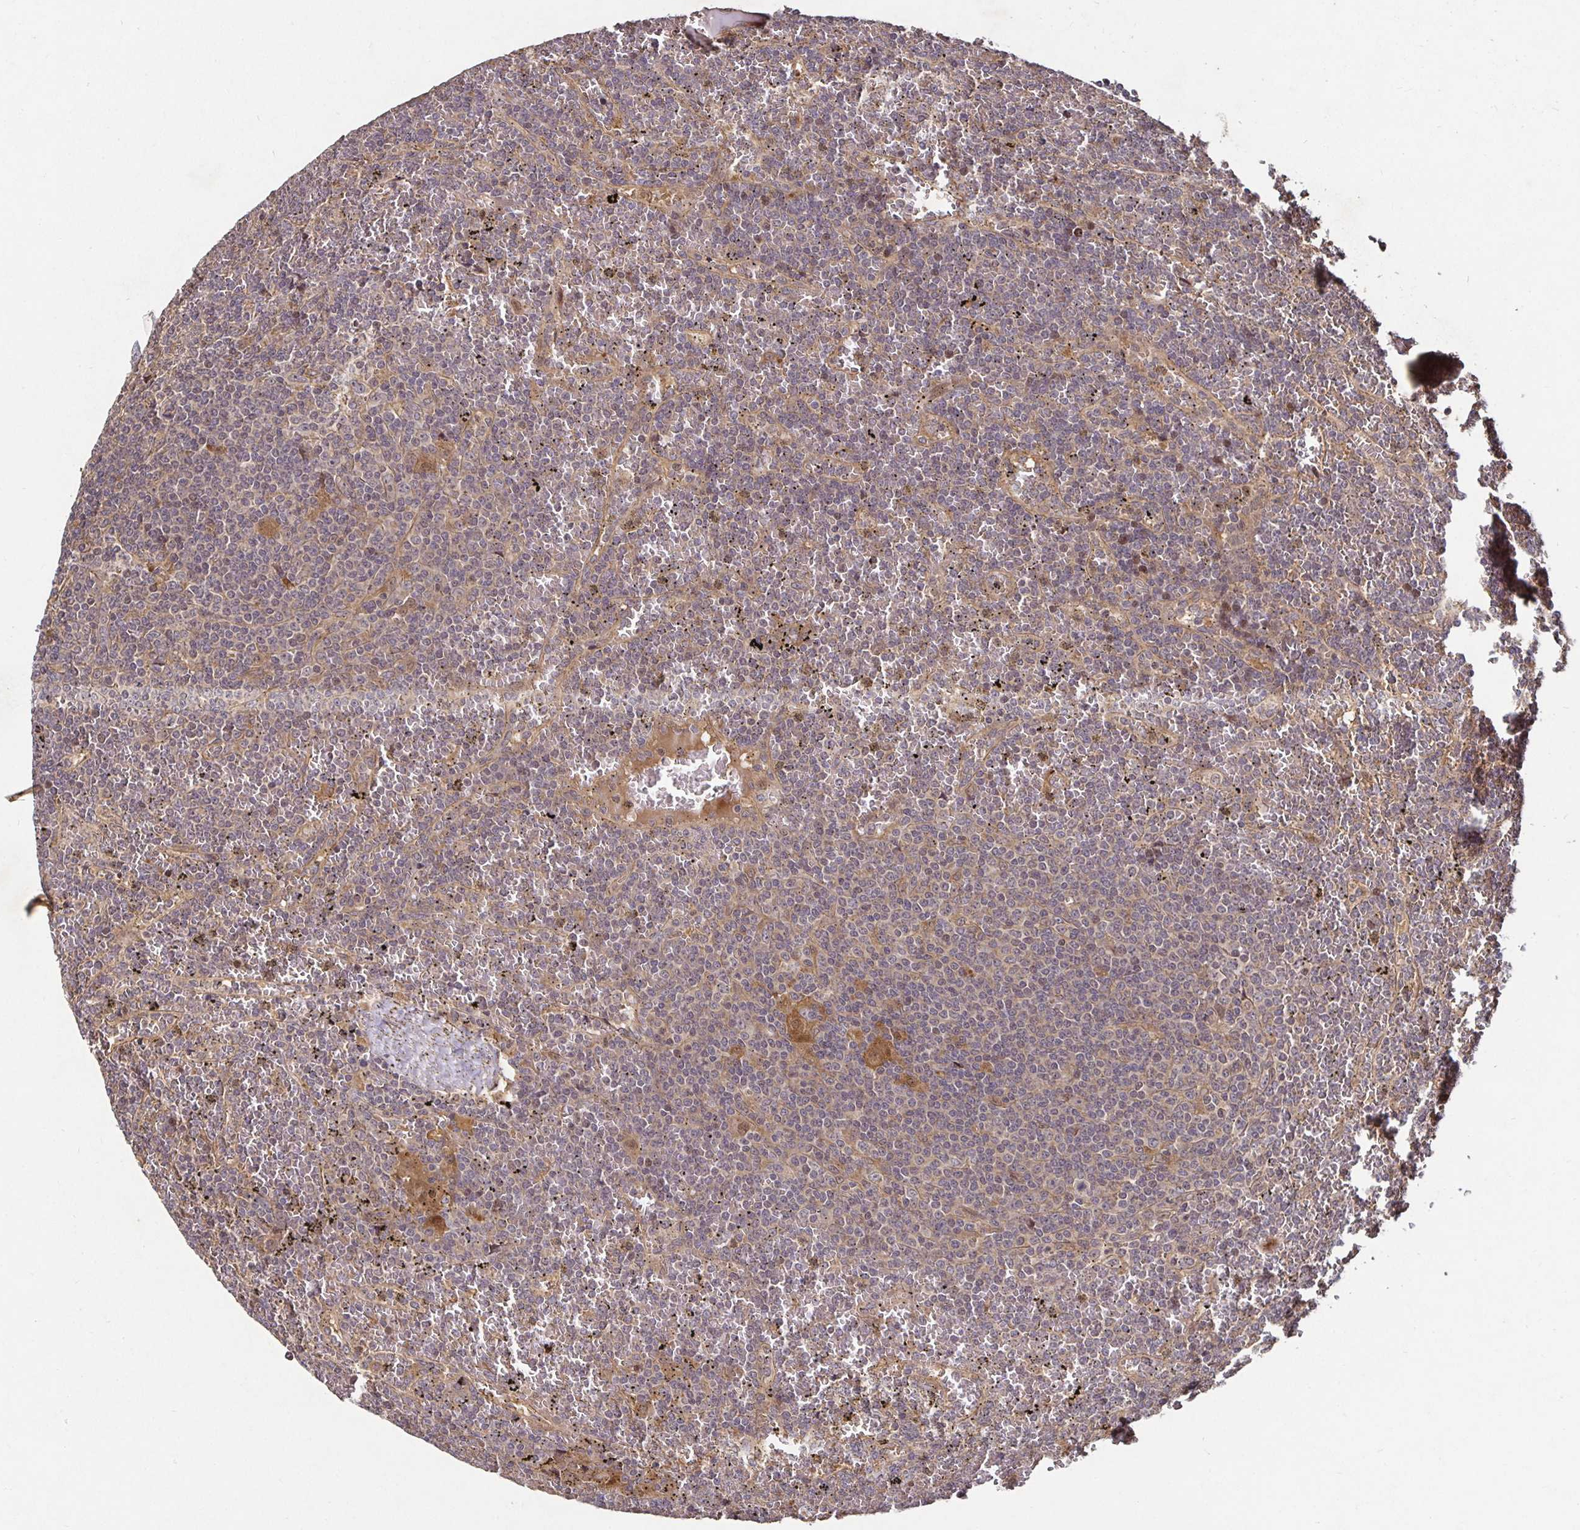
{"staining": {"intensity": "weak", "quantity": ">75%", "location": "cytoplasmic/membranous"}, "tissue": "lymphoma", "cell_type": "Tumor cells", "image_type": "cancer", "snomed": [{"axis": "morphology", "description": "Malignant lymphoma, non-Hodgkin's type, Low grade"}, {"axis": "topography", "description": "Spleen"}], "caption": "A high-resolution image shows immunohistochemistry (IHC) staining of lymphoma, which displays weak cytoplasmic/membranous staining in approximately >75% of tumor cells.", "gene": "SMYD3", "patient": {"sex": "female", "age": 19}}